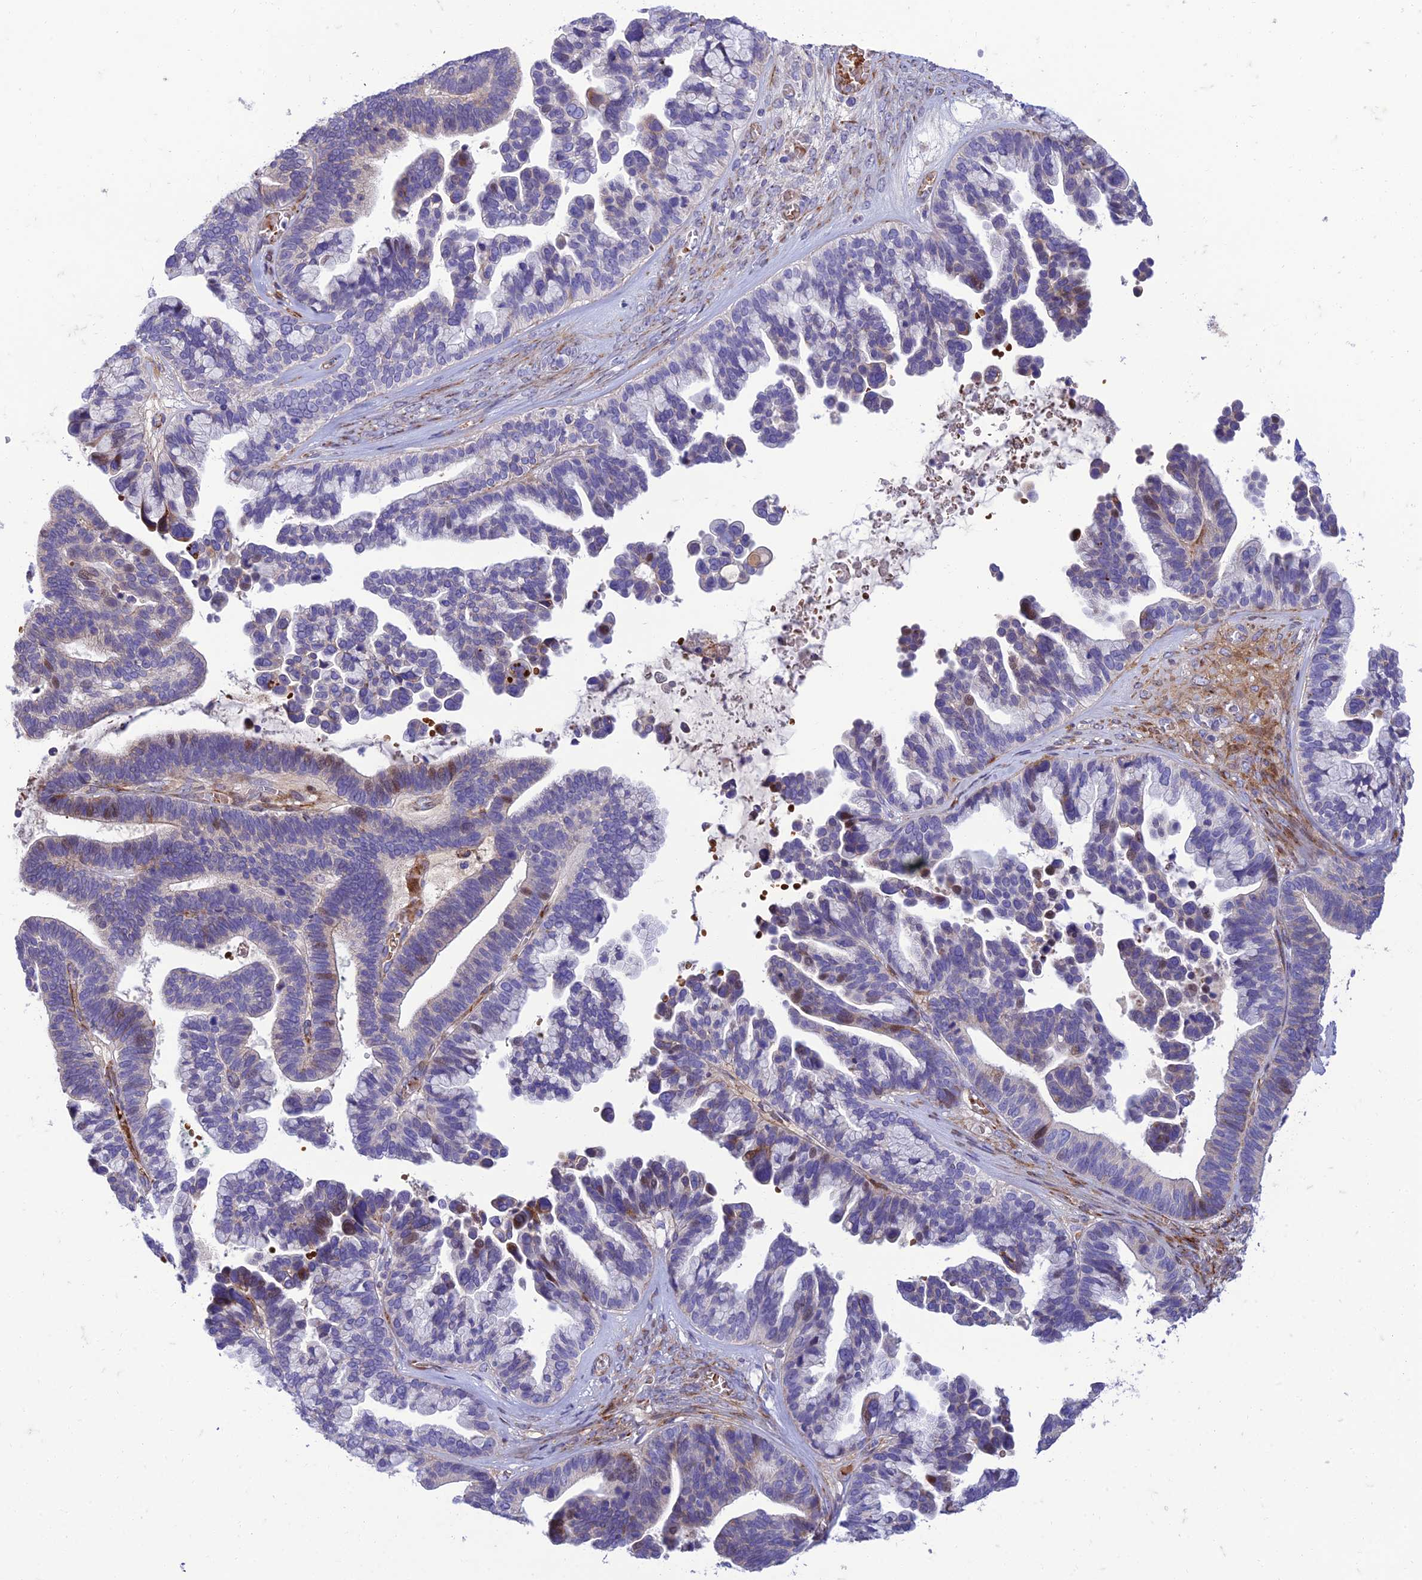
{"staining": {"intensity": "negative", "quantity": "none", "location": "none"}, "tissue": "ovarian cancer", "cell_type": "Tumor cells", "image_type": "cancer", "snomed": [{"axis": "morphology", "description": "Cystadenocarcinoma, serous, NOS"}, {"axis": "topography", "description": "Ovary"}], "caption": "DAB immunohistochemical staining of serous cystadenocarcinoma (ovarian) displays no significant expression in tumor cells.", "gene": "SEL1L3", "patient": {"sex": "female", "age": 56}}